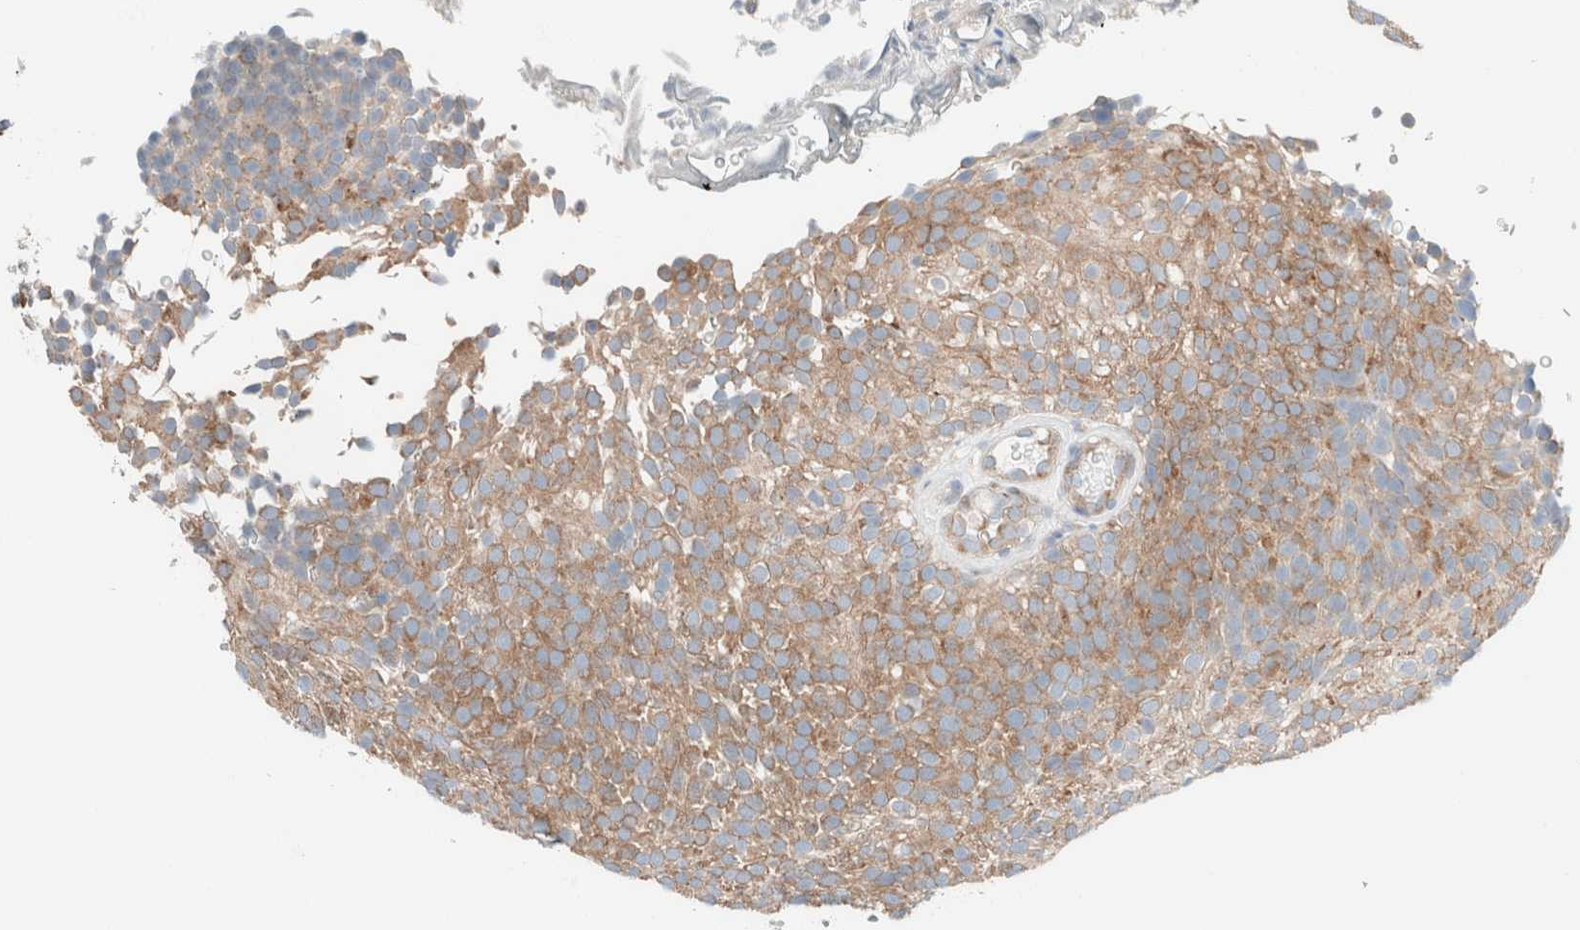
{"staining": {"intensity": "moderate", "quantity": ">75%", "location": "cytoplasmic/membranous"}, "tissue": "urothelial cancer", "cell_type": "Tumor cells", "image_type": "cancer", "snomed": [{"axis": "morphology", "description": "Urothelial carcinoma, Low grade"}, {"axis": "topography", "description": "Urinary bladder"}], "caption": "Immunohistochemistry of urothelial cancer displays medium levels of moderate cytoplasmic/membranous expression in about >75% of tumor cells.", "gene": "CASC3", "patient": {"sex": "male", "age": 78}}